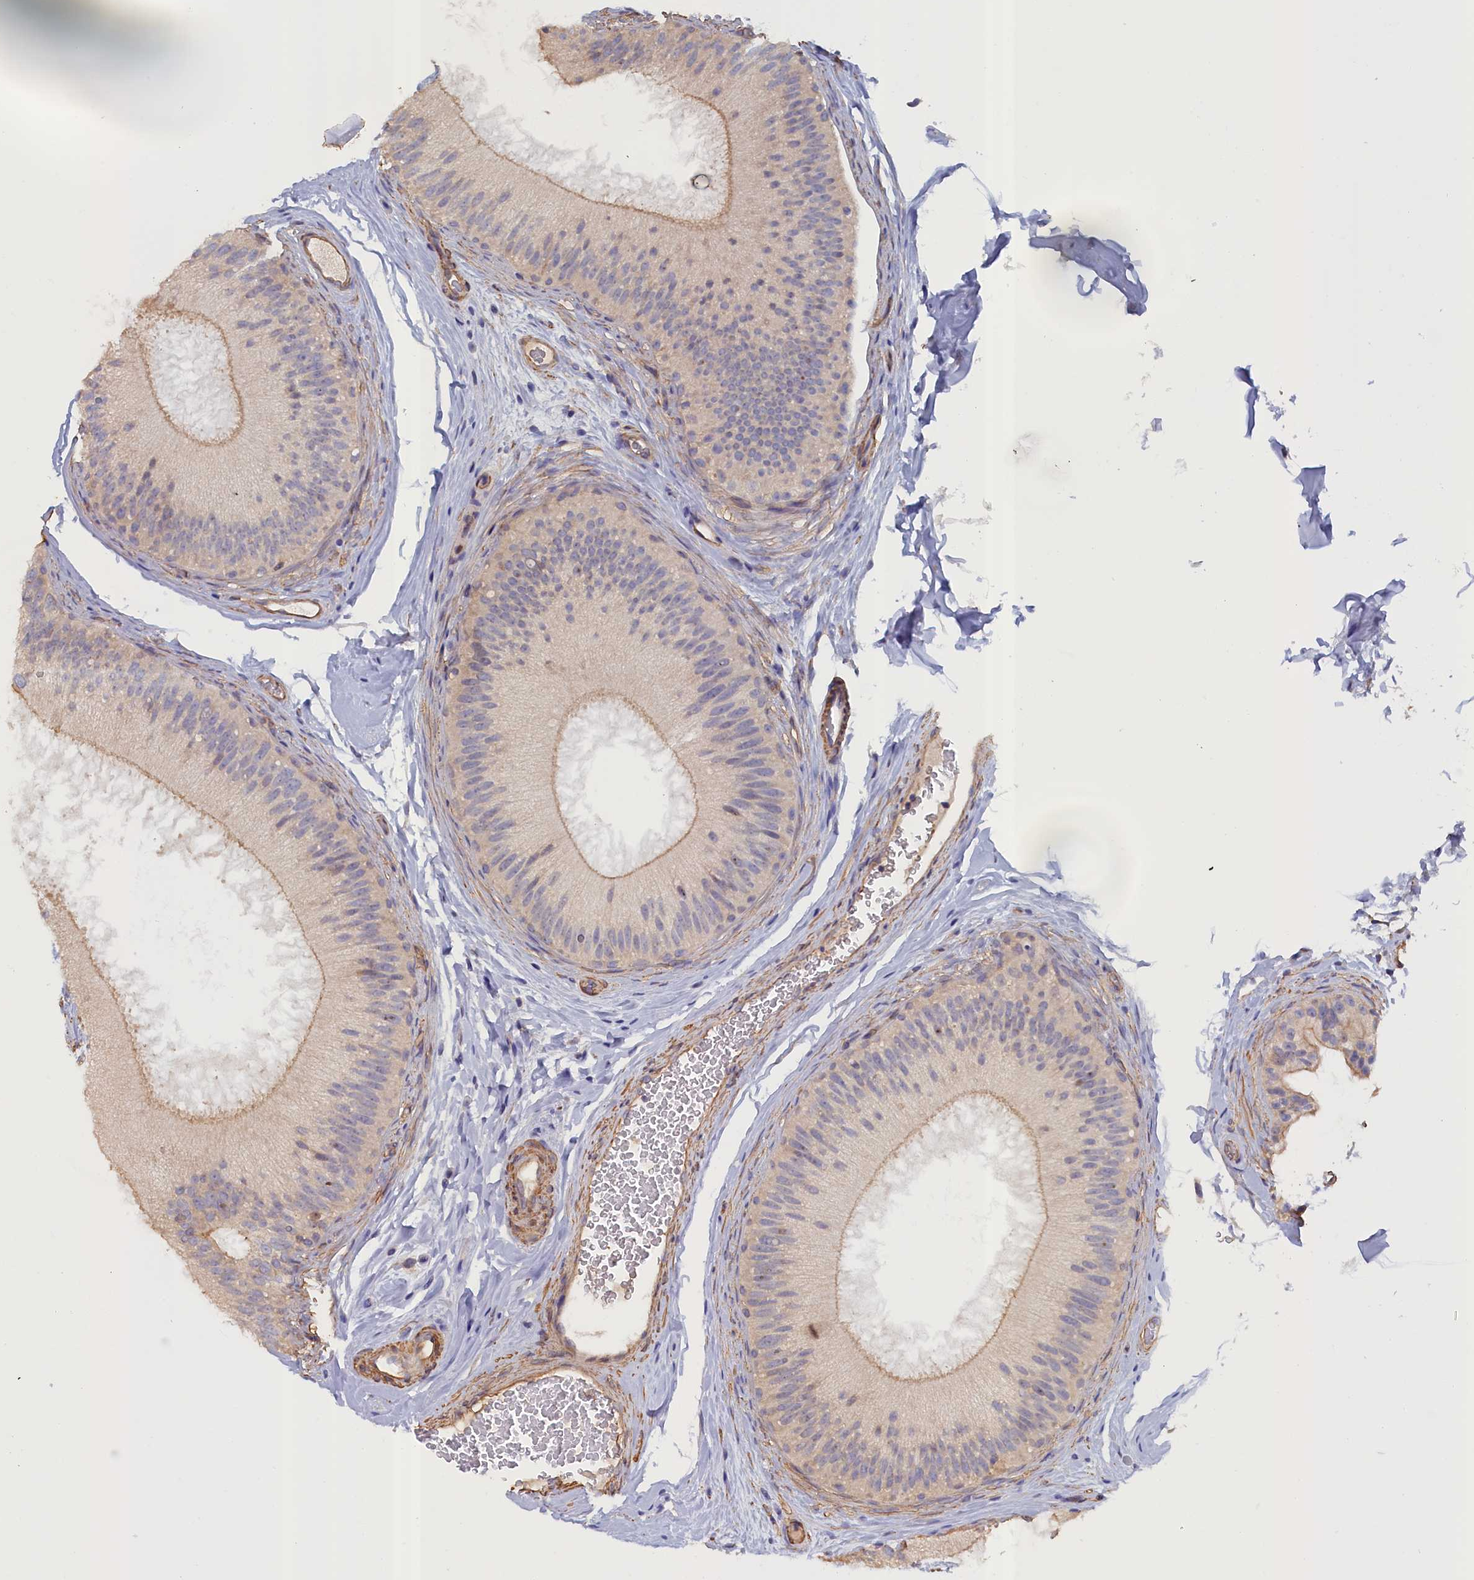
{"staining": {"intensity": "moderate", "quantity": "<25%", "location": "cytoplasmic/membranous"}, "tissue": "epididymis", "cell_type": "Glandular cells", "image_type": "normal", "snomed": [{"axis": "morphology", "description": "Normal tissue, NOS"}, {"axis": "topography", "description": "Epididymis"}], "caption": "Glandular cells reveal low levels of moderate cytoplasmic/membranous staining in approximately <25% of cells in unremarkable epididymis.", "gene": "ANKRD2", "patient": {"sex": "male", "age": 45}}